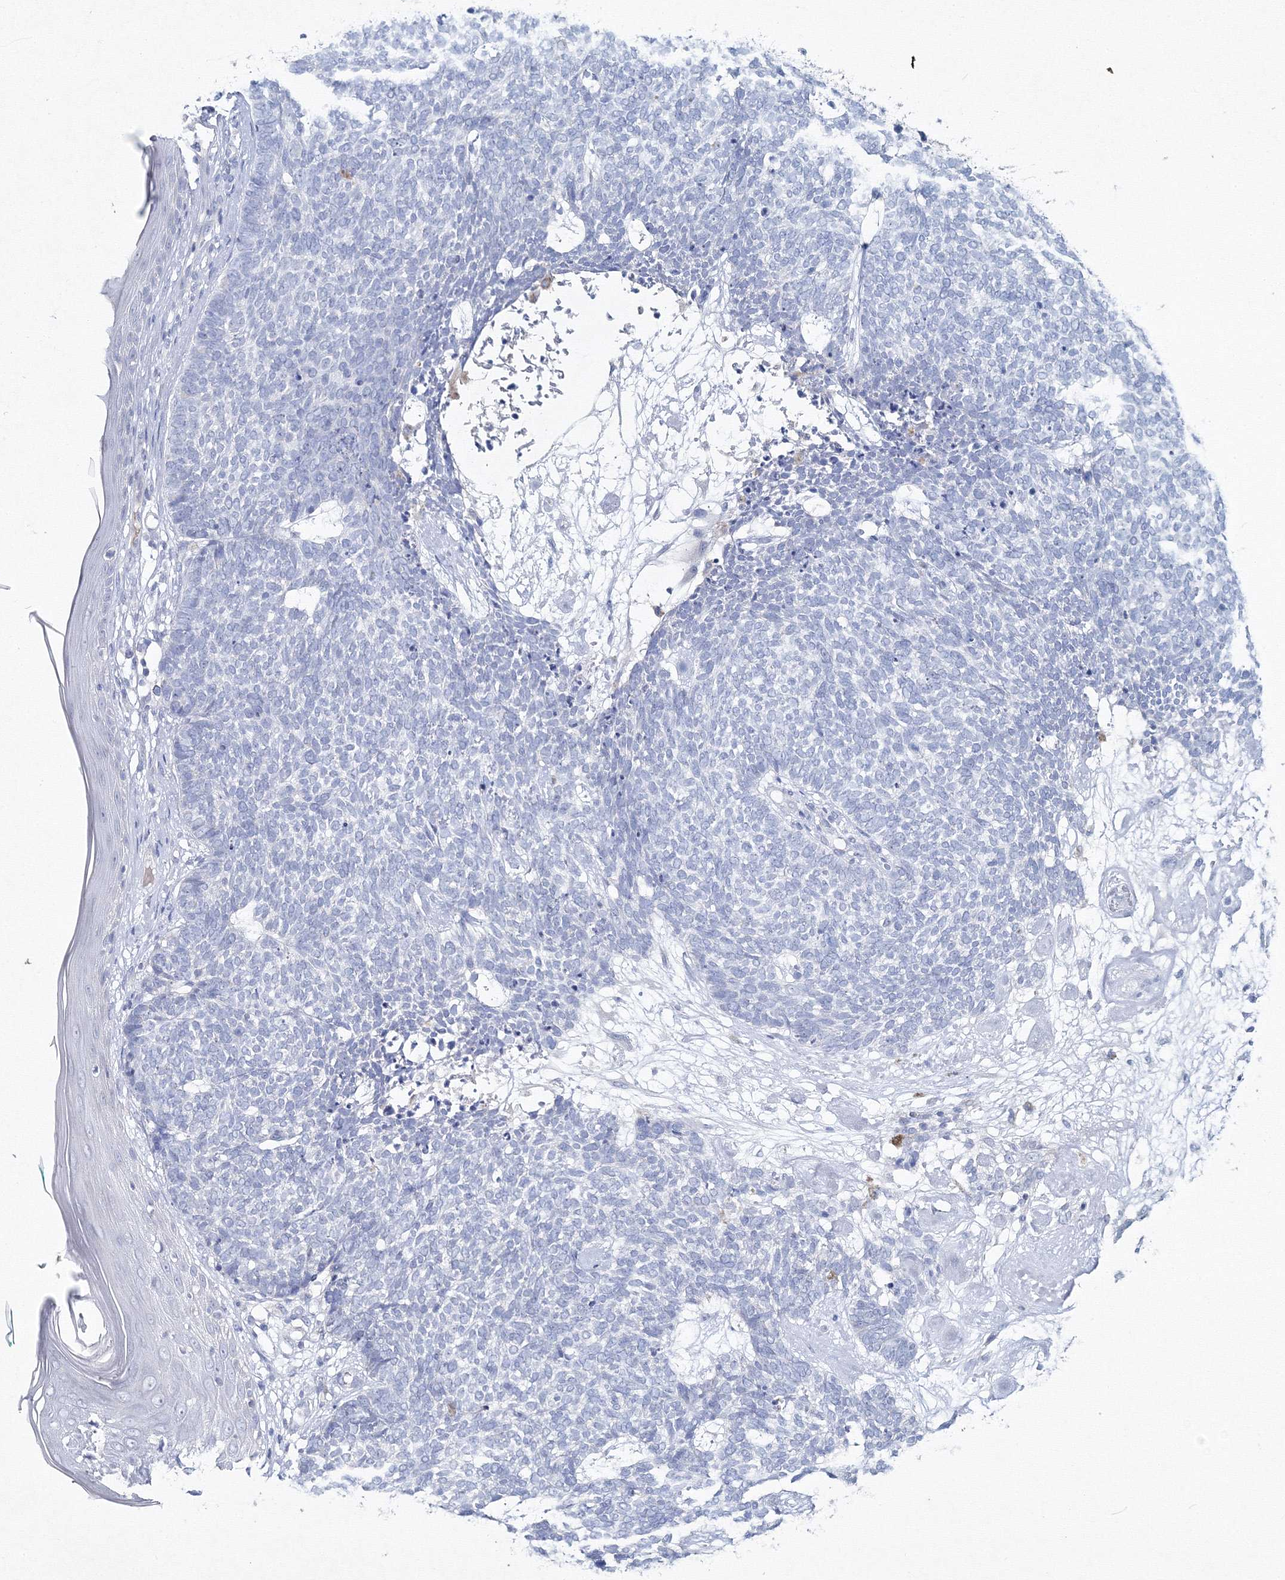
{"staining": {"intensity": "negative", "quantity": "none", "location": "none"}, "tissue": "skin cancer", "cell_type": "Tumor cells", "image_type": "cancer", "snomed": [{"axis": "morphology", "description": "Basal cell carcinoma"}, {"axis": "topography", "description": "Skin"}], "caption": "Micrograph shows no protein expression in tumor cells of skin cancer tissue.", "gene": "GCKR", "patient": {"sex": "female", "age": 84}}